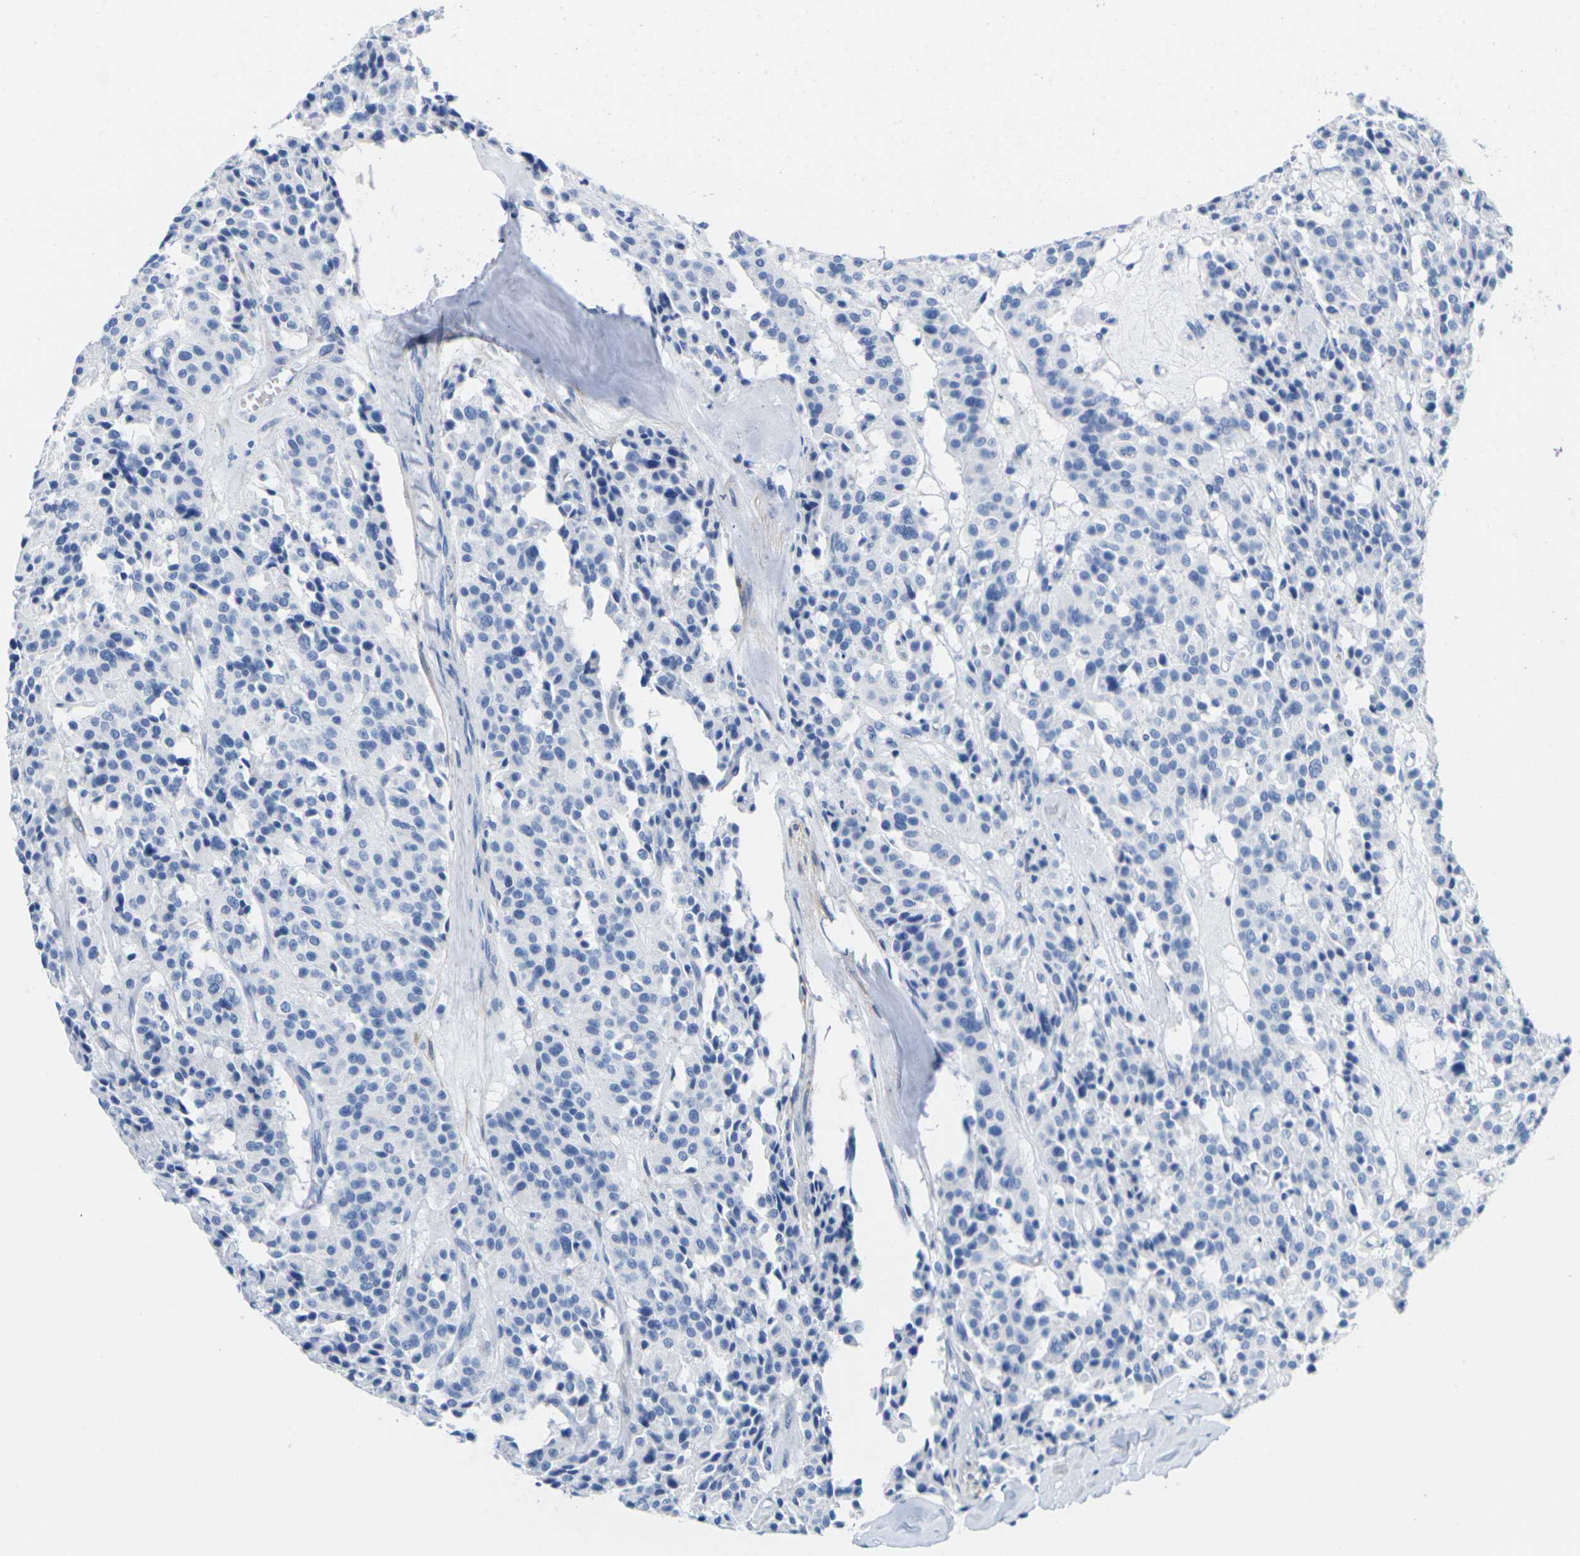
{"staining": {"intensity": "negative", "quantity": "none", "location": "none"}, "tissue": "carcinoid", "cell_type": "Tumor cells", "image_type": "cancer", "snomed": [{"axis": "morphology", "description": "Carcinoid, malignant, NOS"}, {"axis": "topography", "description": "Lung"}], "caption": "Image shows no significant protein positivity in tumor cells of malignant carcinoid.", "gene": "CNN1", "patient": {"sex": "male", "age": 30}}